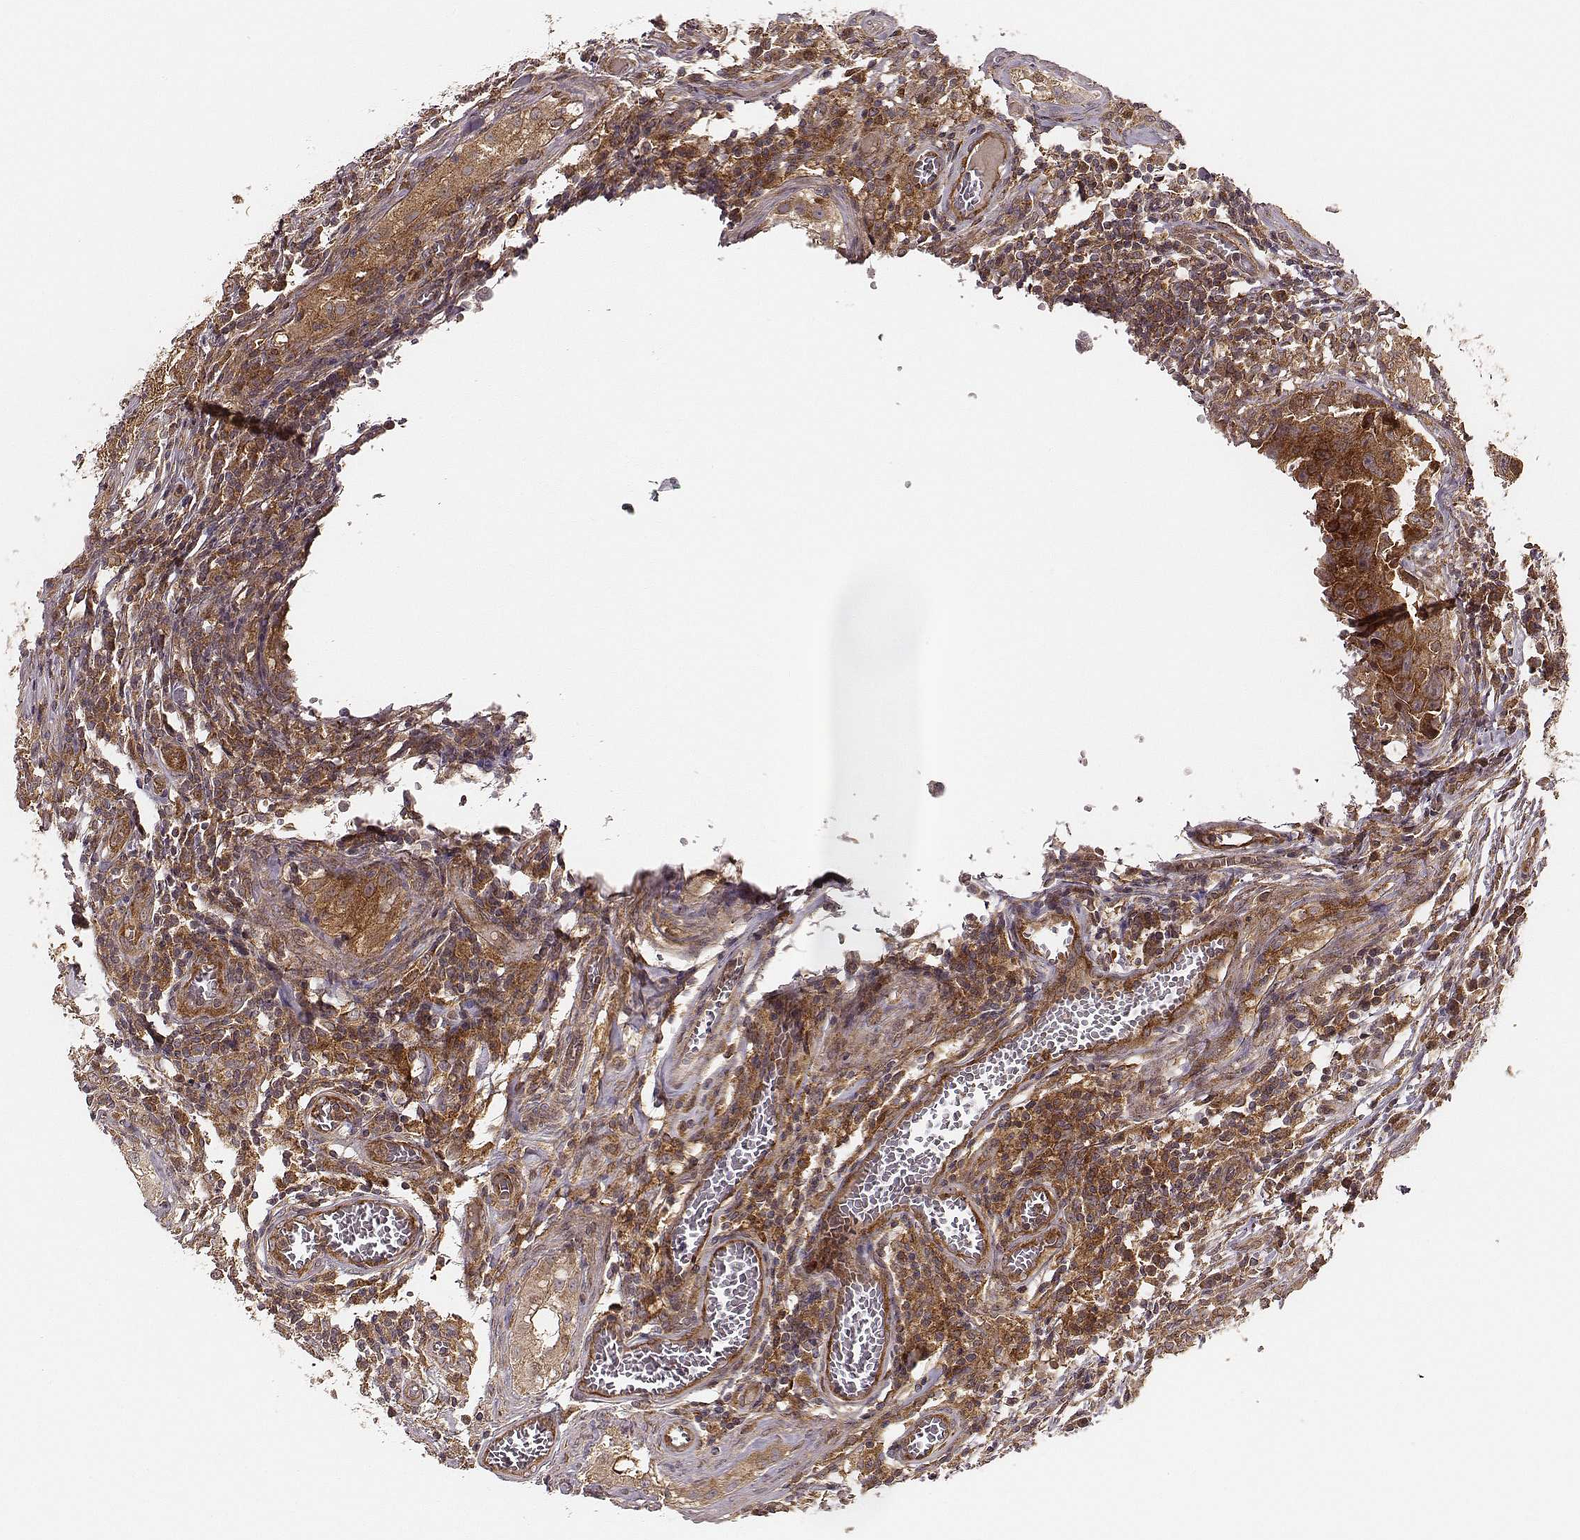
{"staining": {"intensity": "moderate", "quantity": ">75%", "location": "cytoplasmic/membranous"}, "tissue": "testis cancer", "cell_type": "Tumor cells", "image_type": "cancer", "snomed": [{"axis": "morphology", "description": "Carcinoma, Embryonal, NOS"}, {"axis": "topography", "description": "Testis"}], "caption": "Approximately >75% of tumor cells in human testis cancer demonstrate moderate cytoplasmic/membranous protein staining as visualized by brown immunohistochemical staining.", "gene": "VPS26A", "patient": {"sex": "male", "age": 36}}